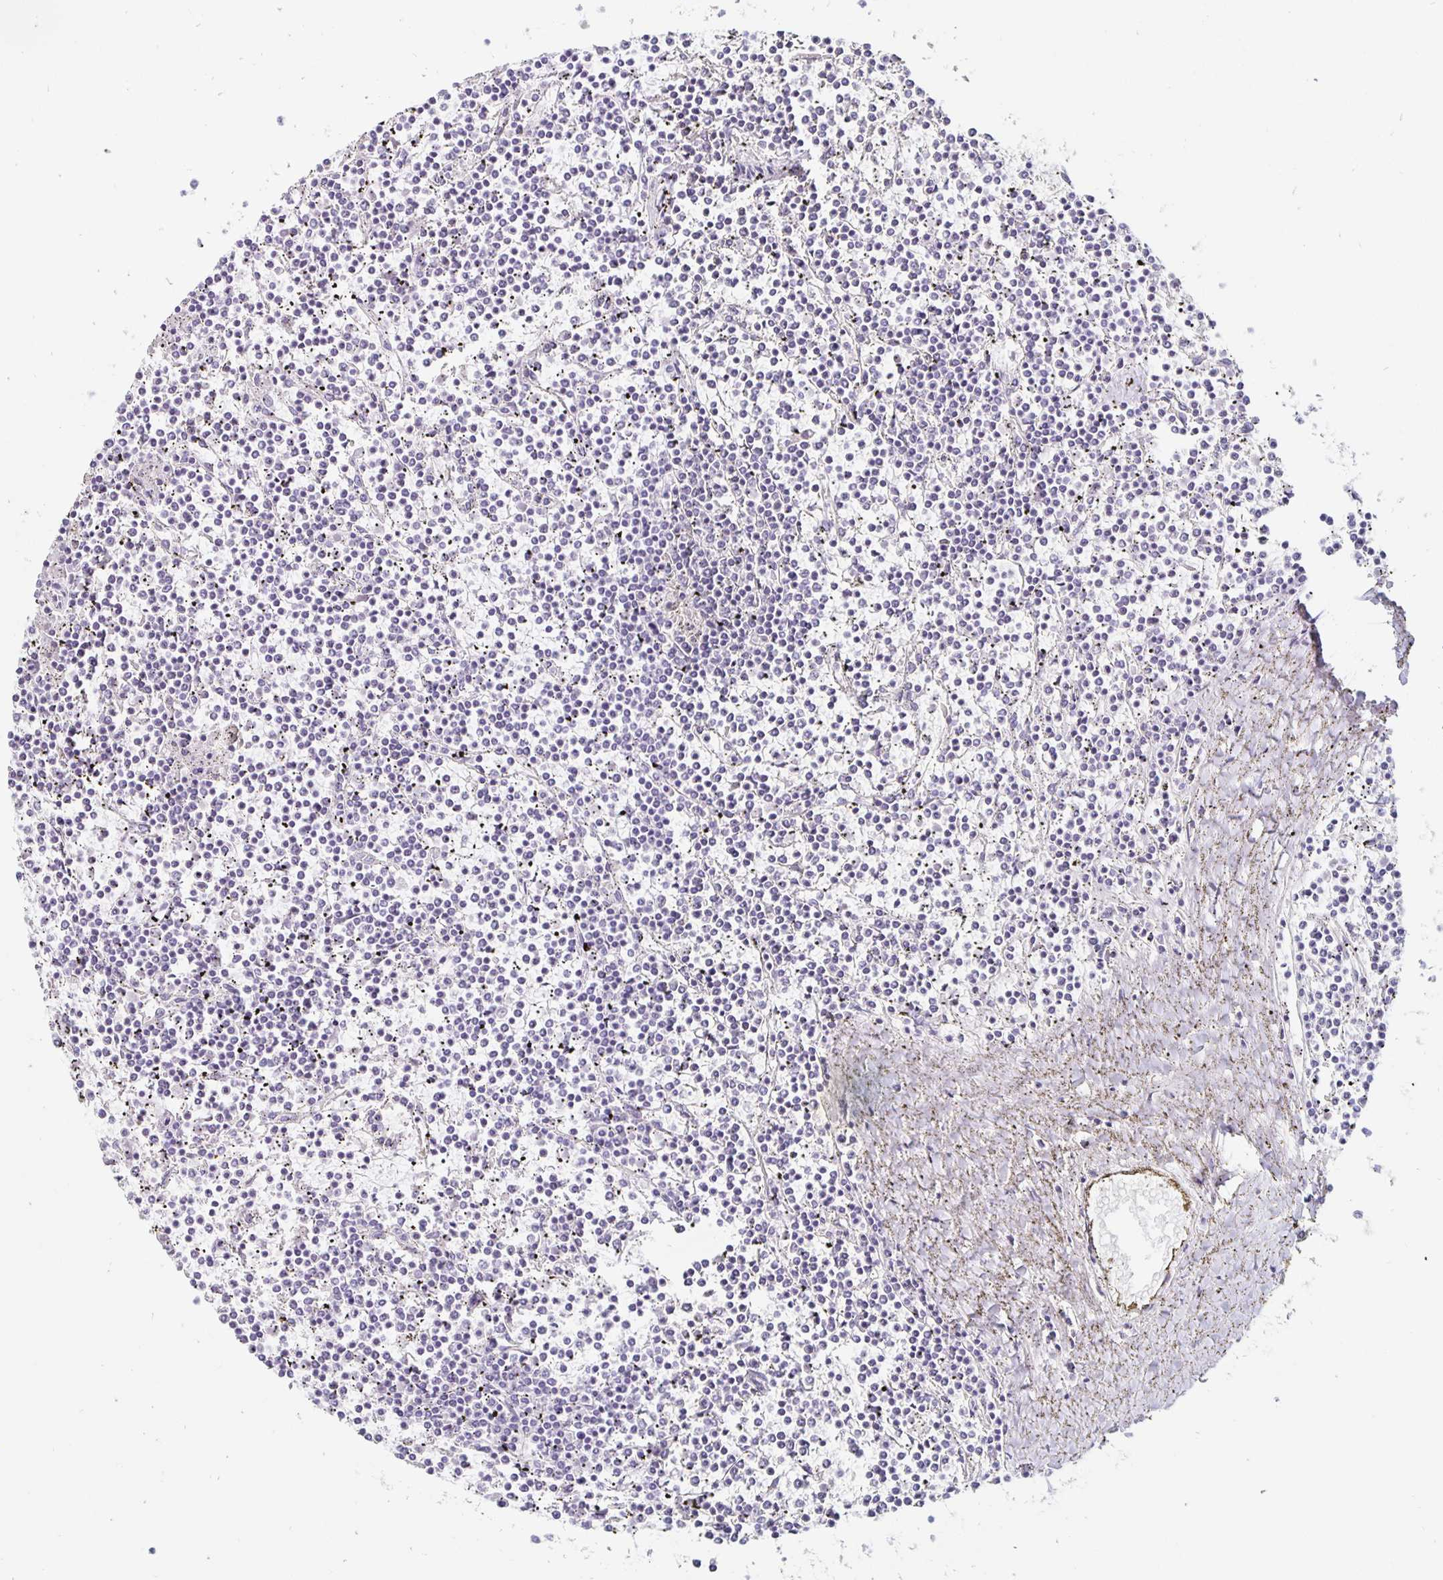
{"staining": {"intensity": "negative", "quantity": "none", "location": "none"}, "tissue": "lymphoma", "cell_type": "Tumor cells", "image_type": "cancer", "snomed": [{"axis": "morphology", "description": "Malignant lymphoma, non-Hodgkin's type, Low grade"}, {"axis": "topography", "description": "Spleen"}], "caption": "Human lymphoma stained for a protein using IHC reveals no expression in tumor cells.", "gene": "KCNQ2", "patient": {"sex": "female", "age": 19}}